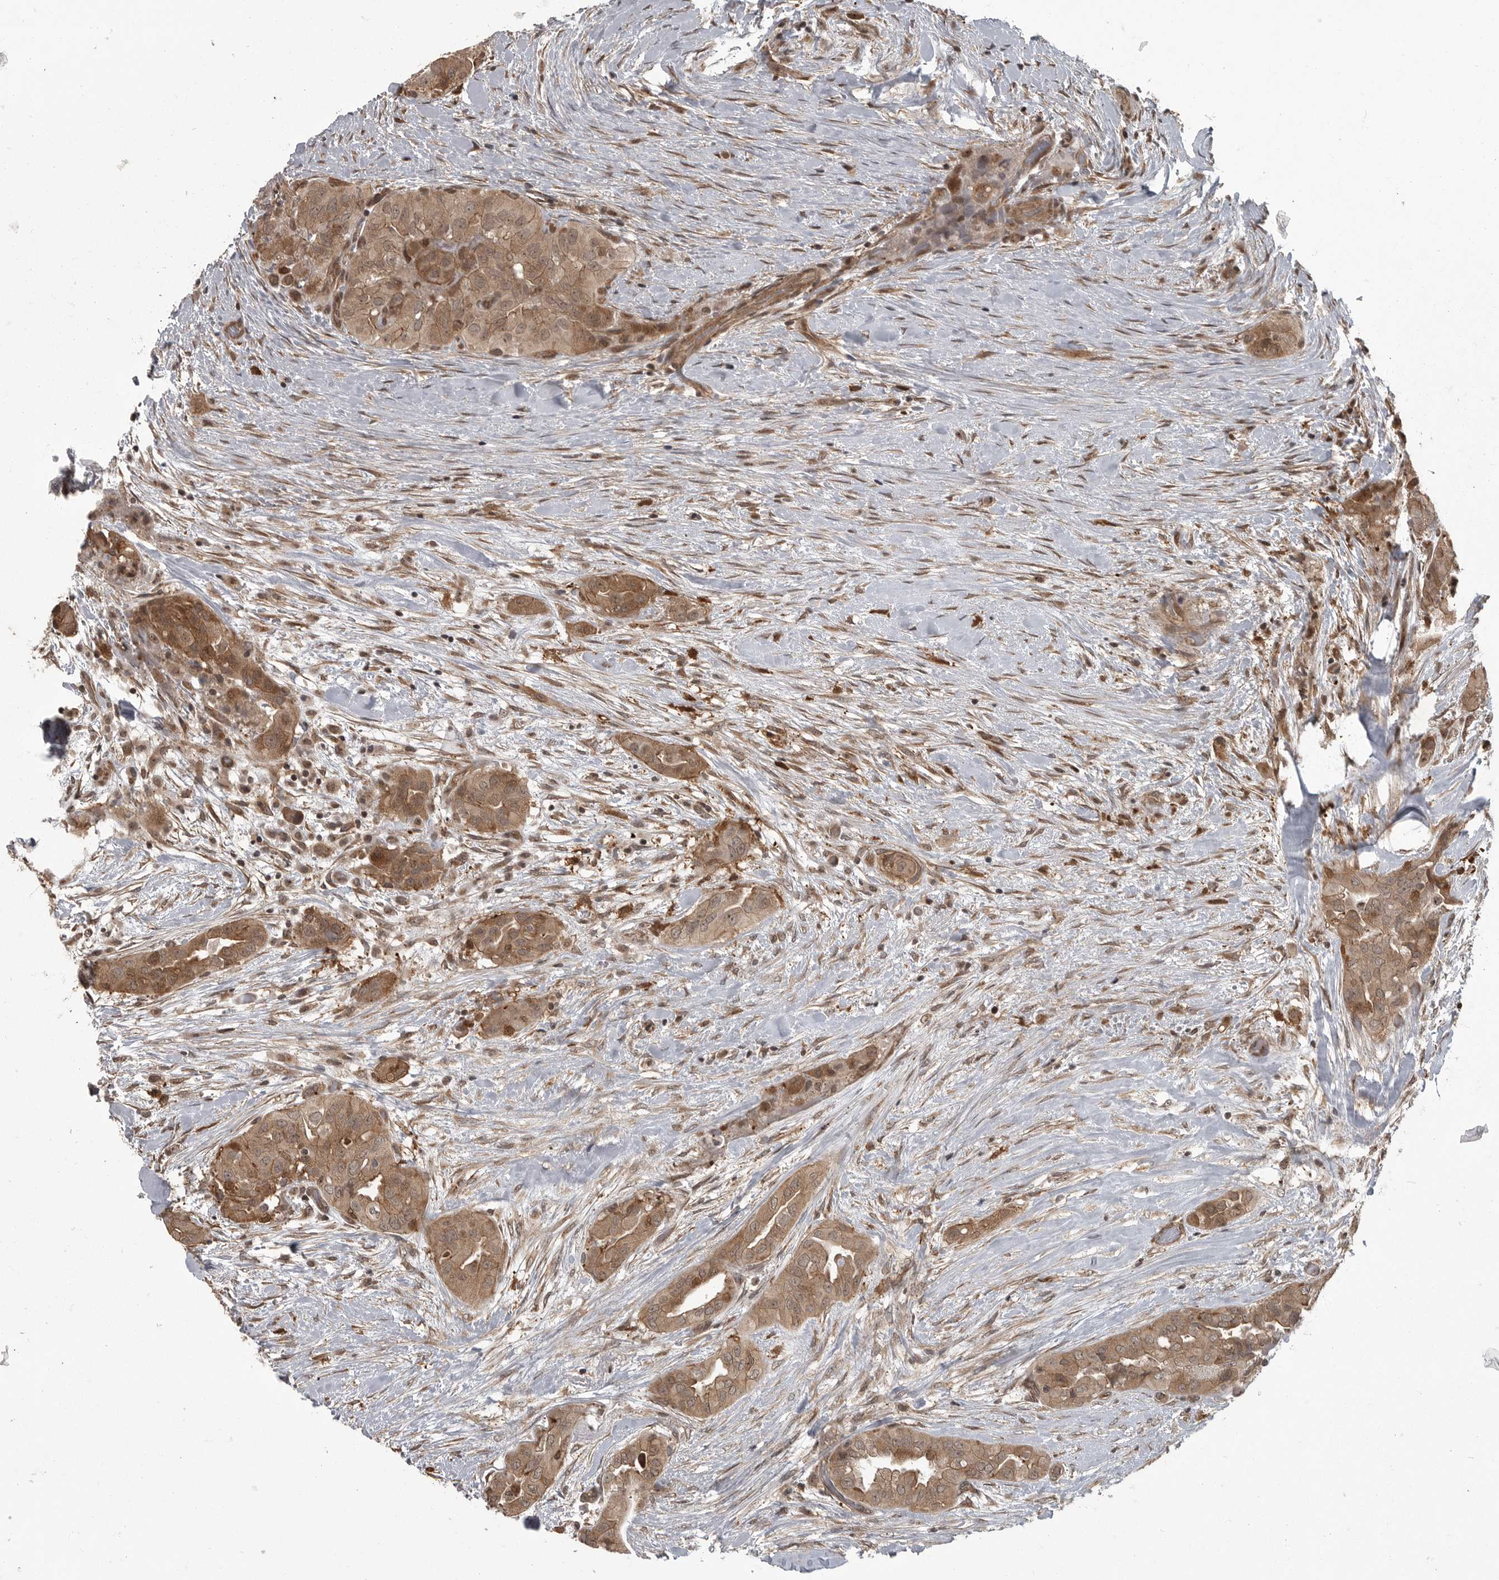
{"staining": {"intensity": "moderate", "quantity": ">75%", "location": "cytoplasmic/membranous"}, "tissue": "thyroid cancer", "cell_type": "Tumor cells", "image_type": "cancer", "snomed": [{"axis": "morphology", "description": "Papillary adenocarcinoma, NOS"}, {"axis": "topography", "description": "Thyroid gland"}], "caption": "Immunohistochemical staining of human papillary adenocarcinoma (thyroid) displays medium levels of moderate cytoplasmic/membranous expression in approximately >75% of tumor cells.", "gene": "DNAJC8", "patient": {"sex": "female", "age": 59}}